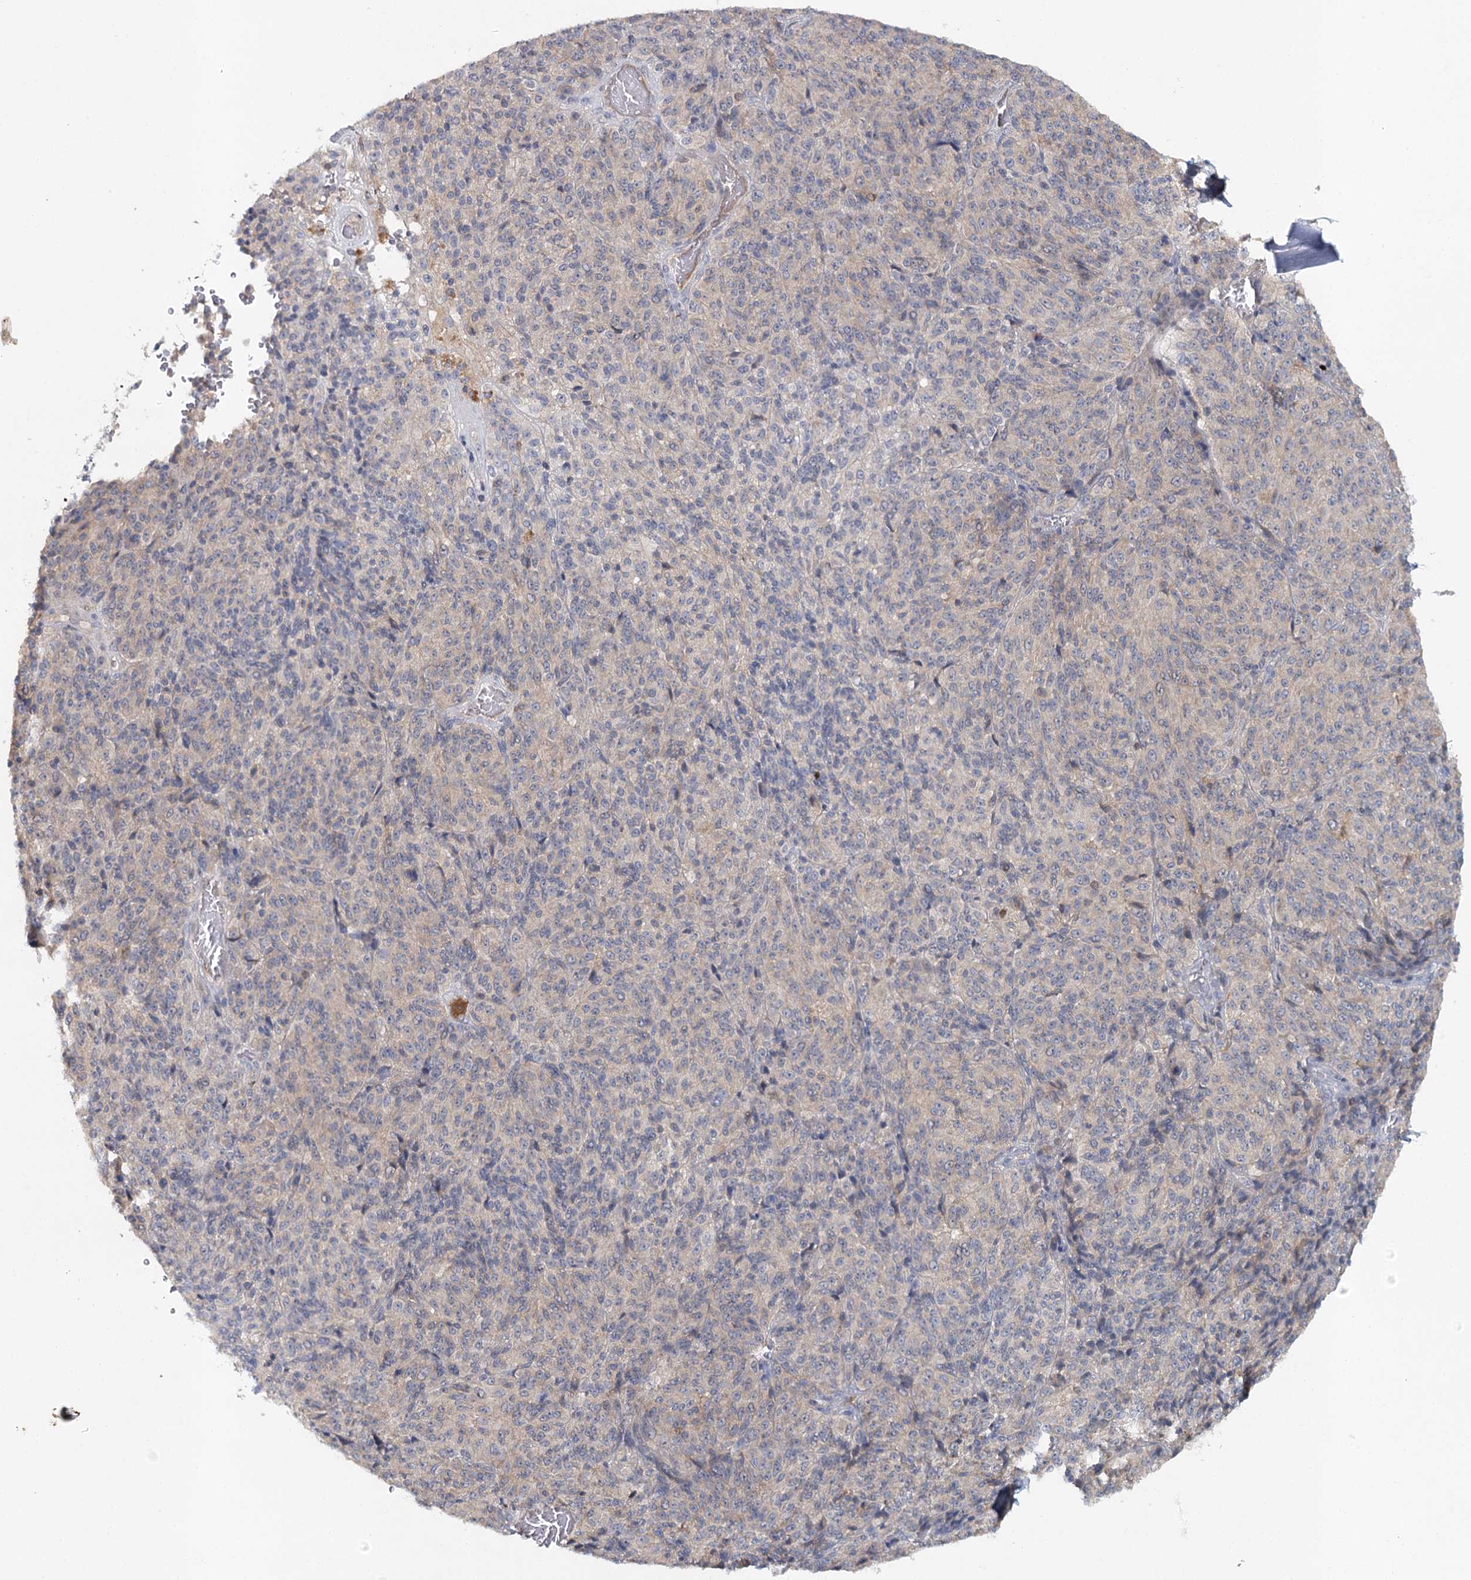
{"staining": {"intensity": "negative", "quantity": "none", "location": "none"}, "tissue": "melanoma", "cell_type": "Tumor cells", "image_type": "cancer", "snomed": [{"axis": "morphology", "description": "Malignant melanoma, Metastatic site"}, {"axis": "topography", "description": "Brain"}], "caption": "Malignant melanoma (metastatic site) was stained to show a protein in brown. There is no significant staining in tumor cells.", "gene": "SLC41A2", "patient": {"sex": "female", "age": 56}}